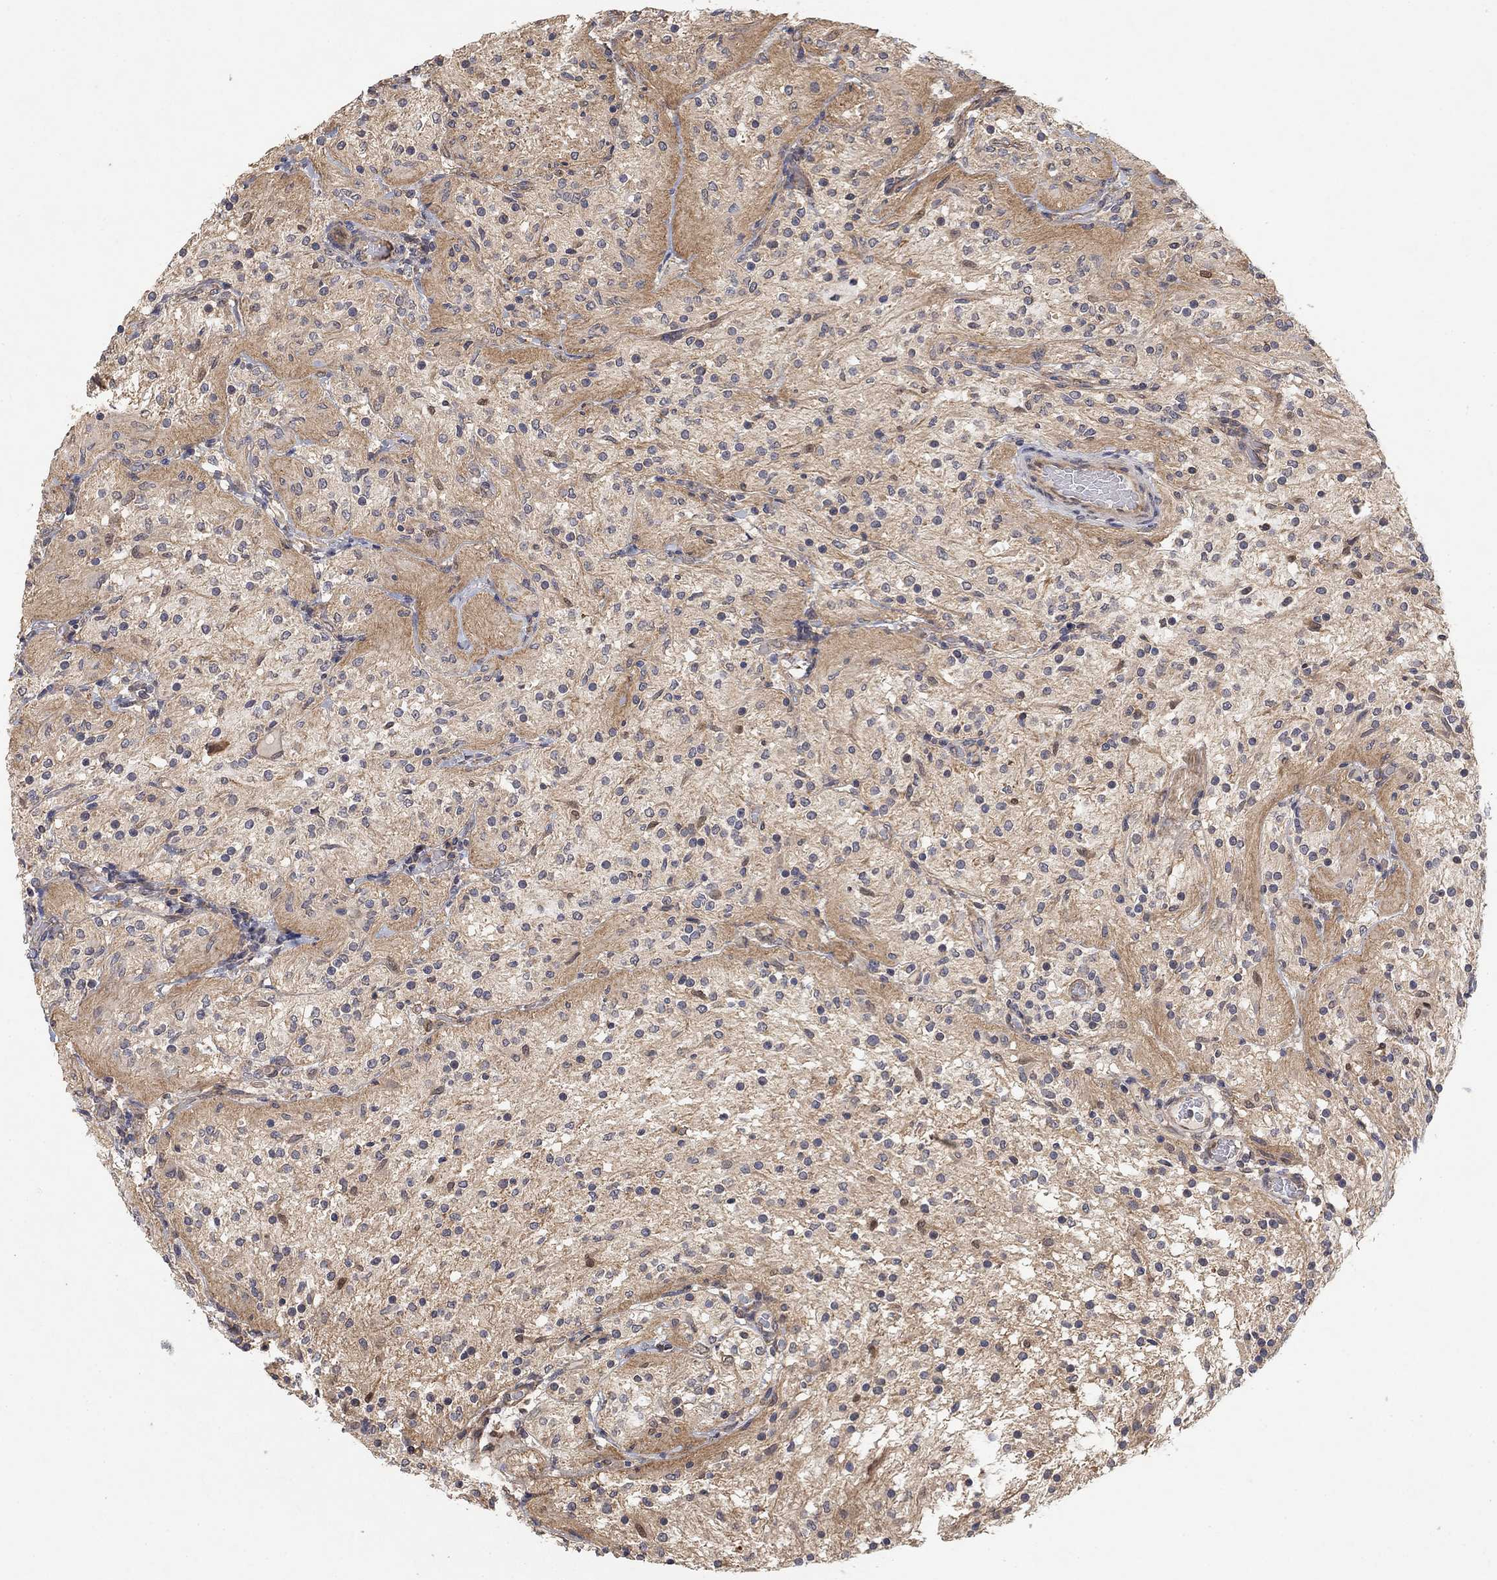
{"staining": {"intensity": "negative", "quantity": "none", "location": "none"}, "tissue": "glioma", "cell_type": "Tumor cells", "image_type": "cancer", "snomed": [{"axis": "morphology", "description": "Glioma, malignant, Low grade"}, {"axis": "topography", "description": "Brain"}], "caption": "Photomicrograph shows no protein positivity in tumor cells of glioma tissue. Brightfield microscopy of immunohistochemistry (IHC) stained with DAB (3,3'-diaminobenzidine) (brown) and hematoxylin (blue), captured at high magnification.", "gene": "MCUR1", "patient": {"sex": "male", "age": 3}}